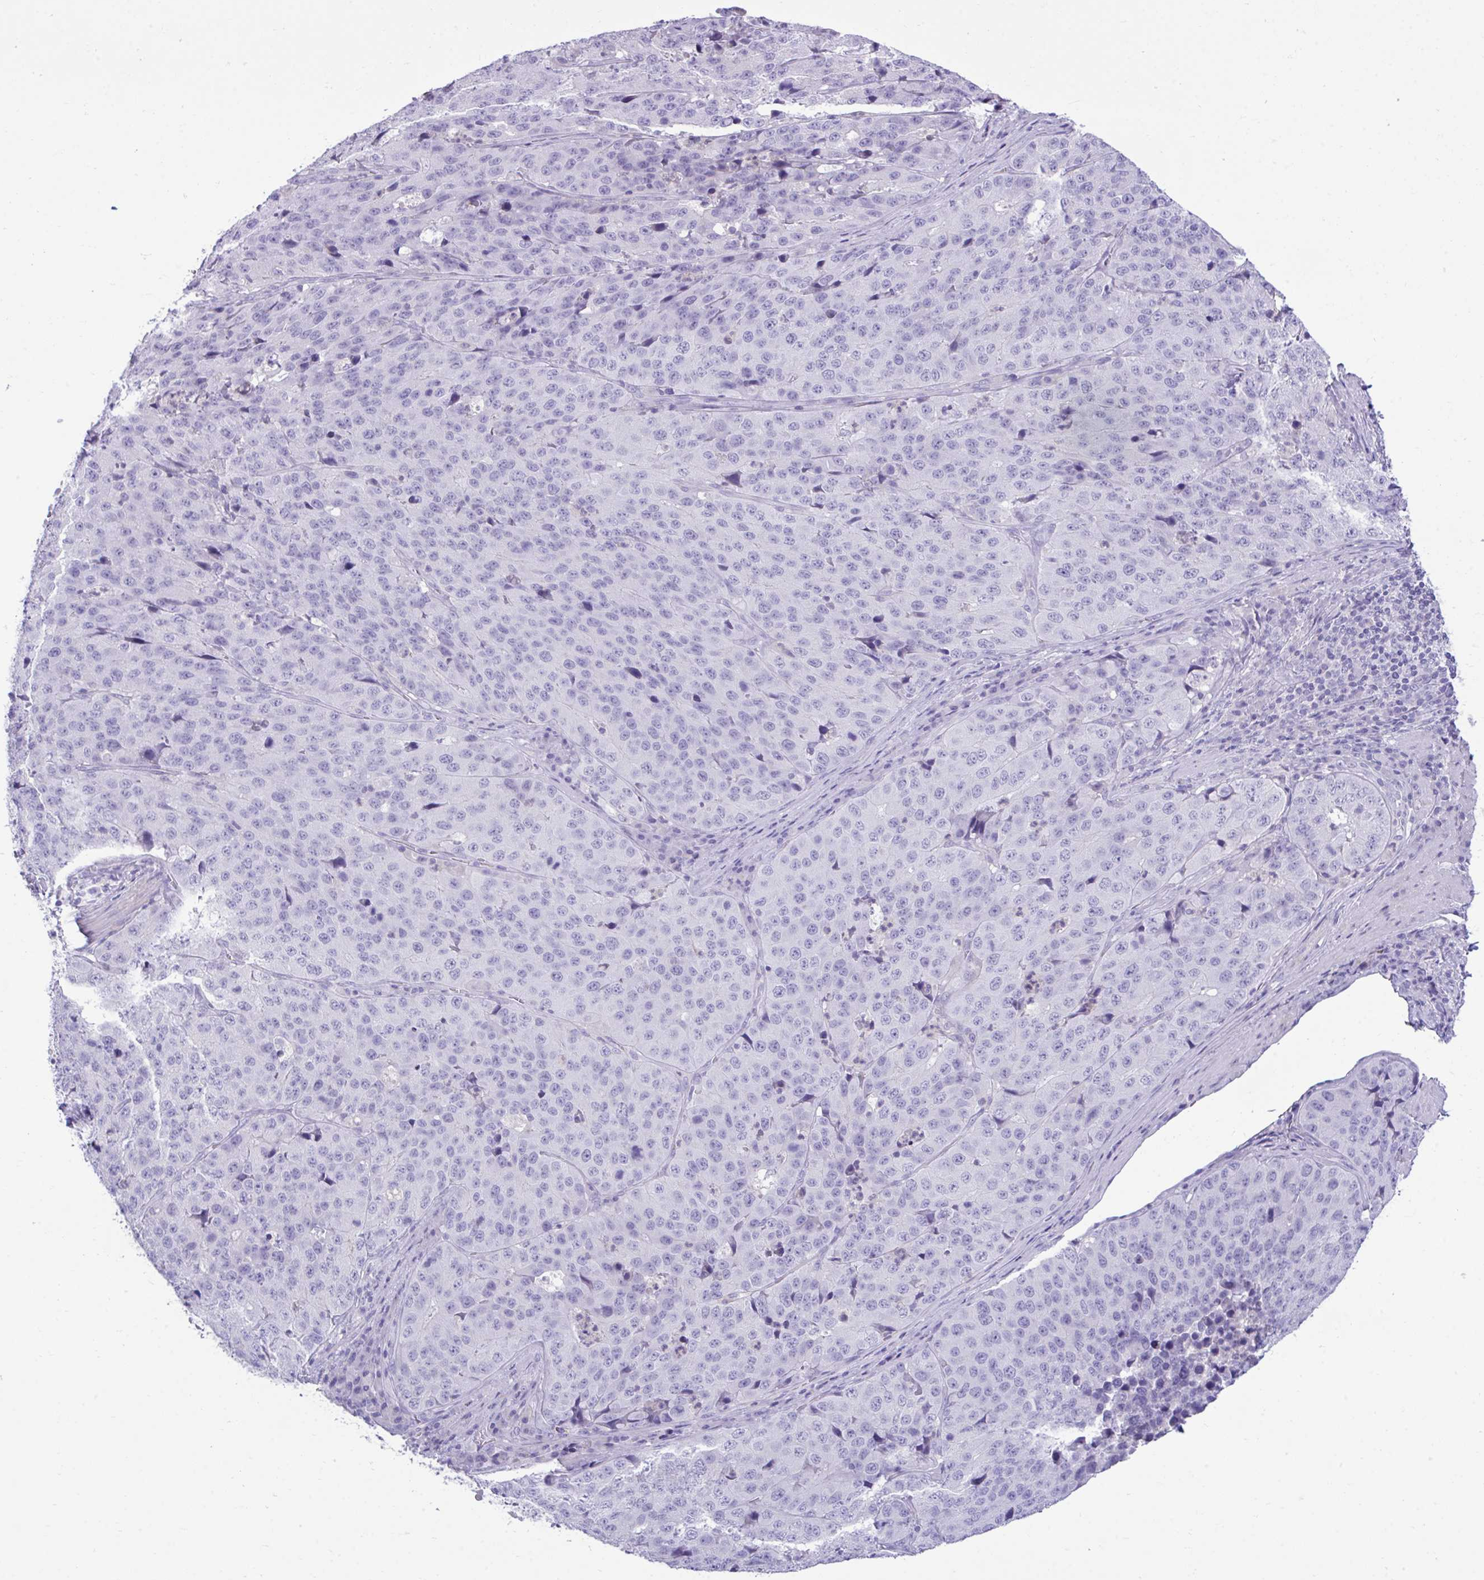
{"staining": {"intensity": "negative", "quantity": "none", "location": "none"}, "tissue": "stomach cancer", "cell_type": "Tumor cells", "image_type": "cancer", "snomed": [{"axis": "morphology", "description": "Adenocarcinoma, NOS"}, {"axis": "topography", "description": "Stomach"}], "caption": "Immunohistochemistry of human stomach cancer (adenocarcinoma) shows no expression in tumor cells.", "gene": "PLEKHH1", "patient": {"sex": "male", "age": 71}}